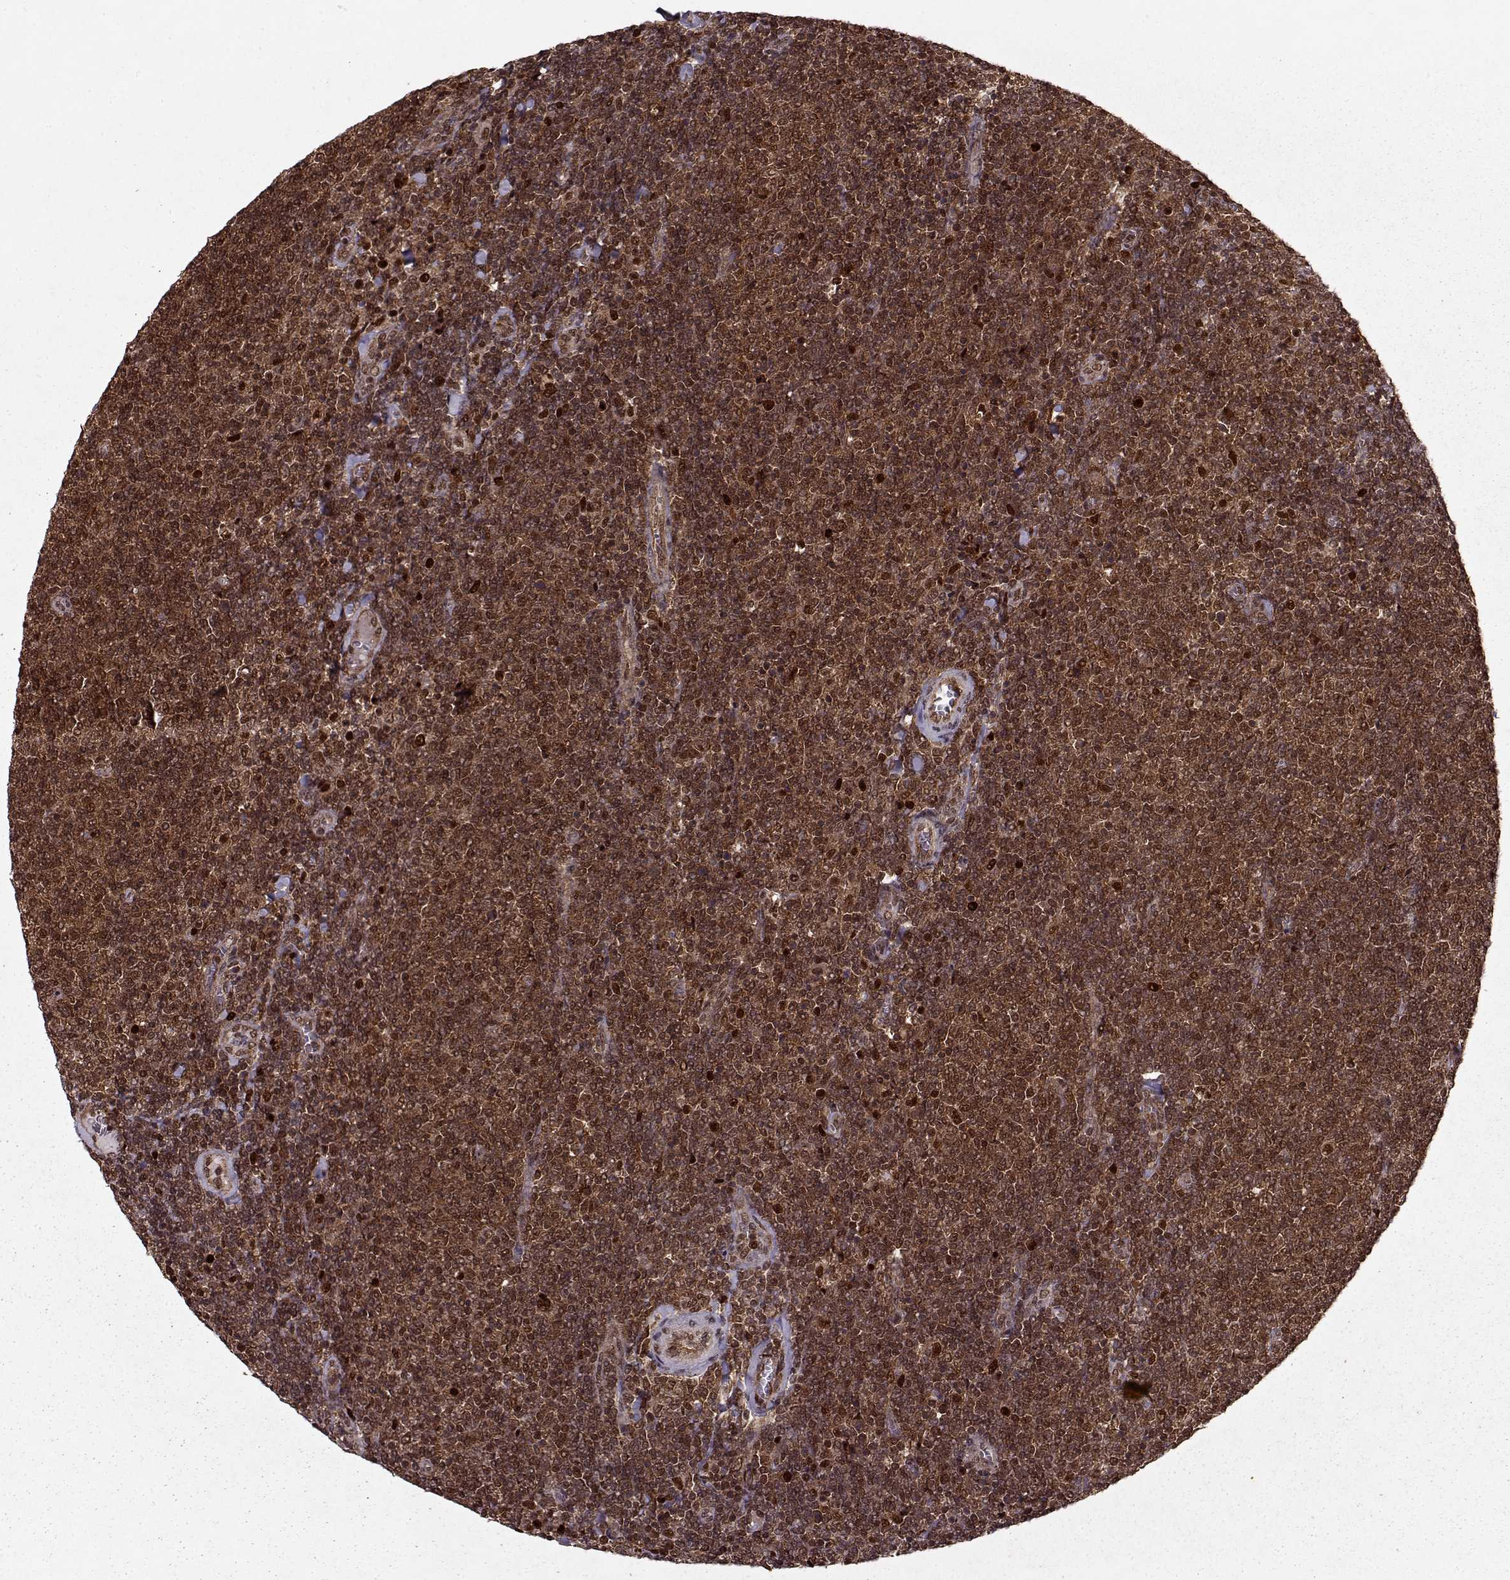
{"staining": {"intensity": "strong", "quantity": ">75%", "location": "cytoplasmic/membranous,nuclear"}, "tissue": "lymphoma", "cell_type": "Tumor cells", "image_type": "cancer", "snomed": [{"axis": "morphology", "description": "Malignant lymphoma, non-Hodgkin's type, Low grade"}, {"axis": "topography", "description": "Lymph node"}], "caption": "Lymphoma stained with IHC displays strong cytoplasmic/membranous and nuclear positivity in about >75% of tumor cells.", "gene": "PSMA7", "patient": {"sex": "male", "age": 52}}